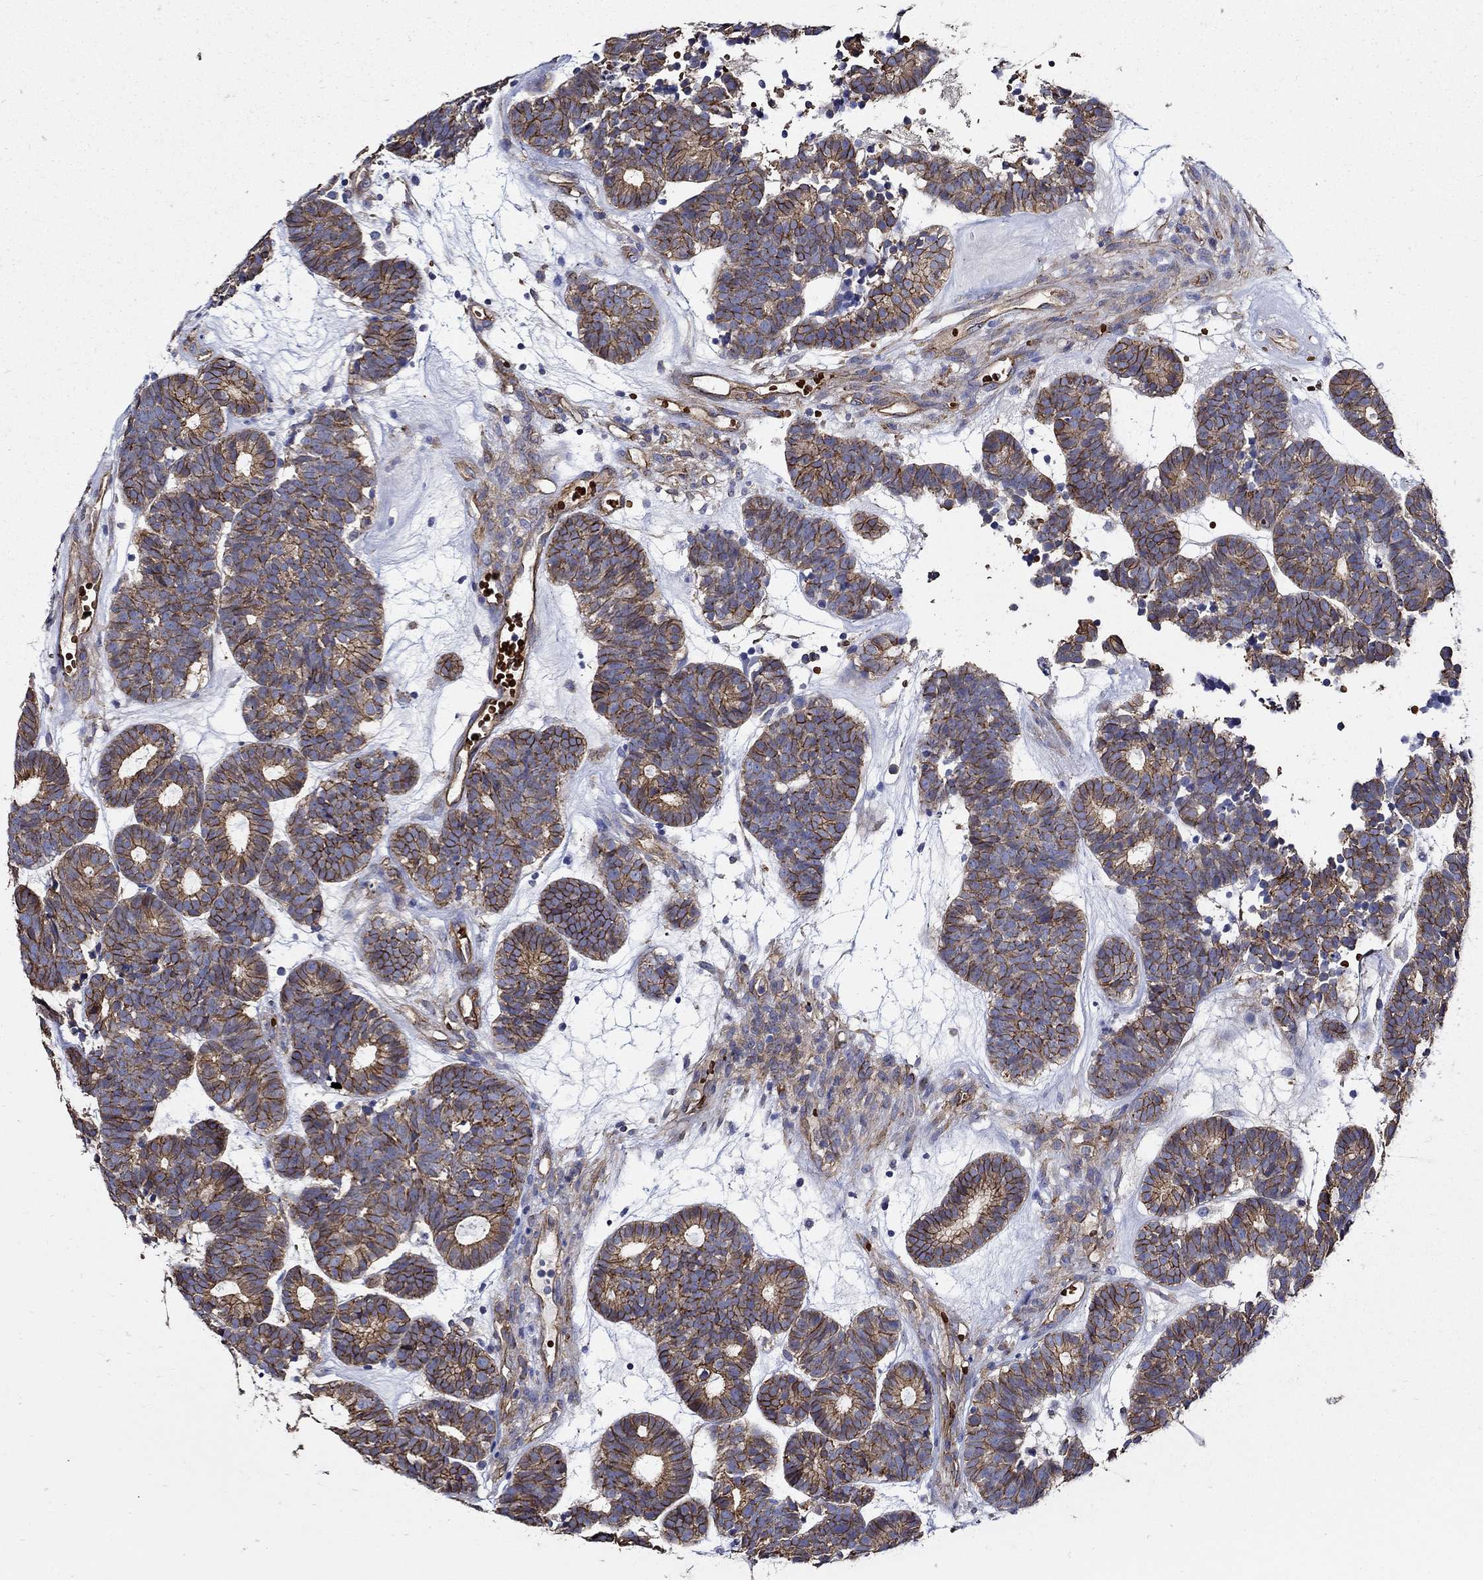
{"staining": {"intensity": "strong", "quantity": ">75%", "location": "cytoplasmic/membranous"}, "tissue": "head and neck cancer", "cell_type": "Tumor cells", "image_type": "cancer", "snomed": [{"axis": "morphology", "description": "Adenocarcinoma, NOS"}, {"axis": "topography", "description": "Head-Neck"}], "caption": "Head and neck cancer (adenocarcinoma) tissue reveals strong cytoplasmic/membranous staining in approximately >75% of tumor cells Using DAB (brown) and hematoxylin (blue) stains, captured at high magnification using brightfield microscopy.", "gene": "APBB3", "patient": {"sex": "female", "age": 81}}